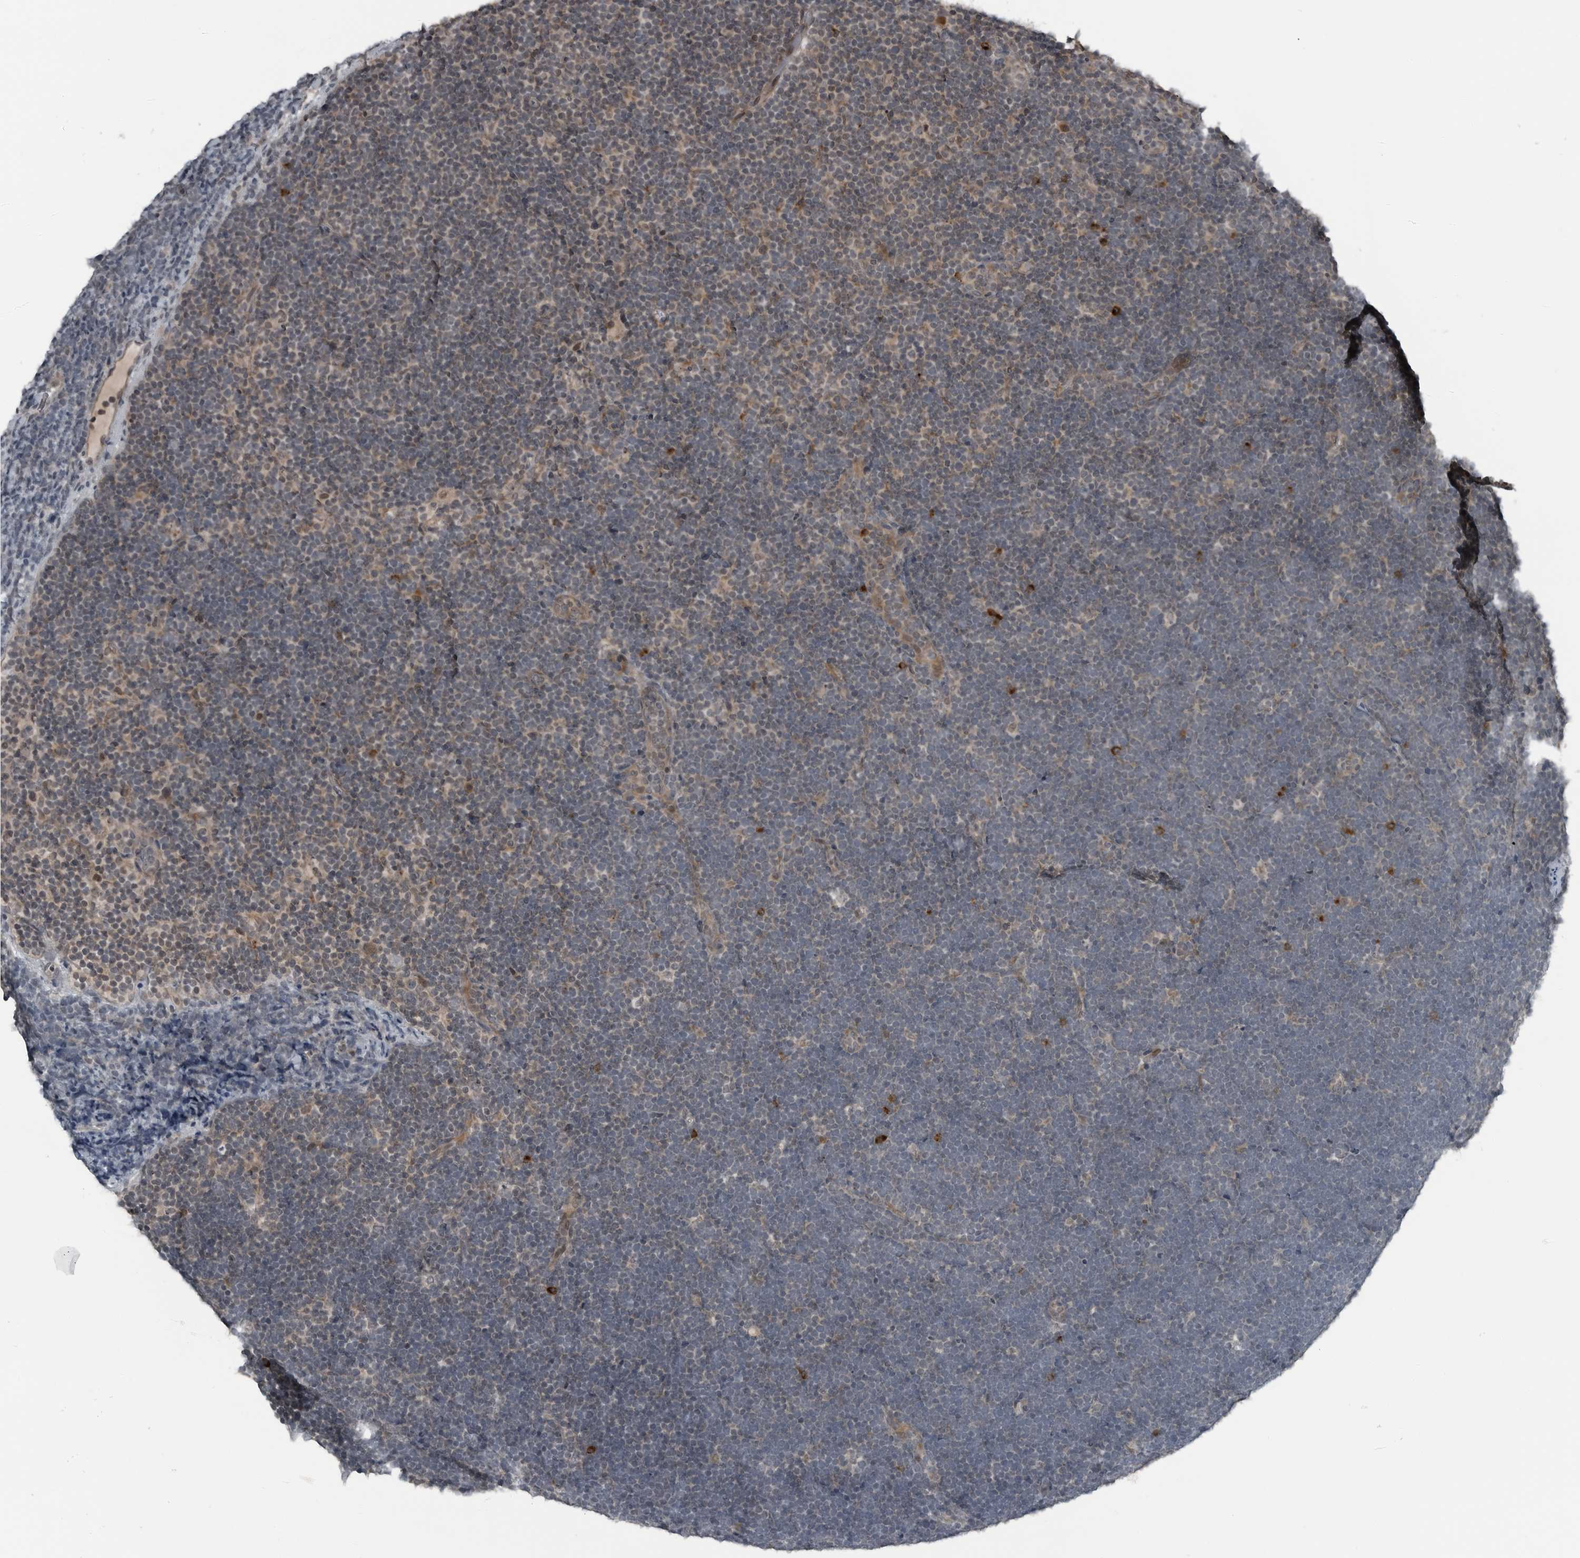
{"staining": {"intensity": "negative", "quantity": "none", "location": "none"}, "tissue": "lymphoma", "cell_type": "Tumor cells", "image_type": "cancer", "snomed": [{"axis": "morphology", "description": "Malignant lymphoma, non-Hodgkin's type, High grade"}, {"axis": "topography", "description": "Lymph node"}], "caption": "High power microscopy micrograph of an immunohistochemistry (IHC) photomicrograph of lymphoma, revealing no significant expression in tumor cells.", "gene": "GAK", "patient": {"sex": "male", "age": 13}}